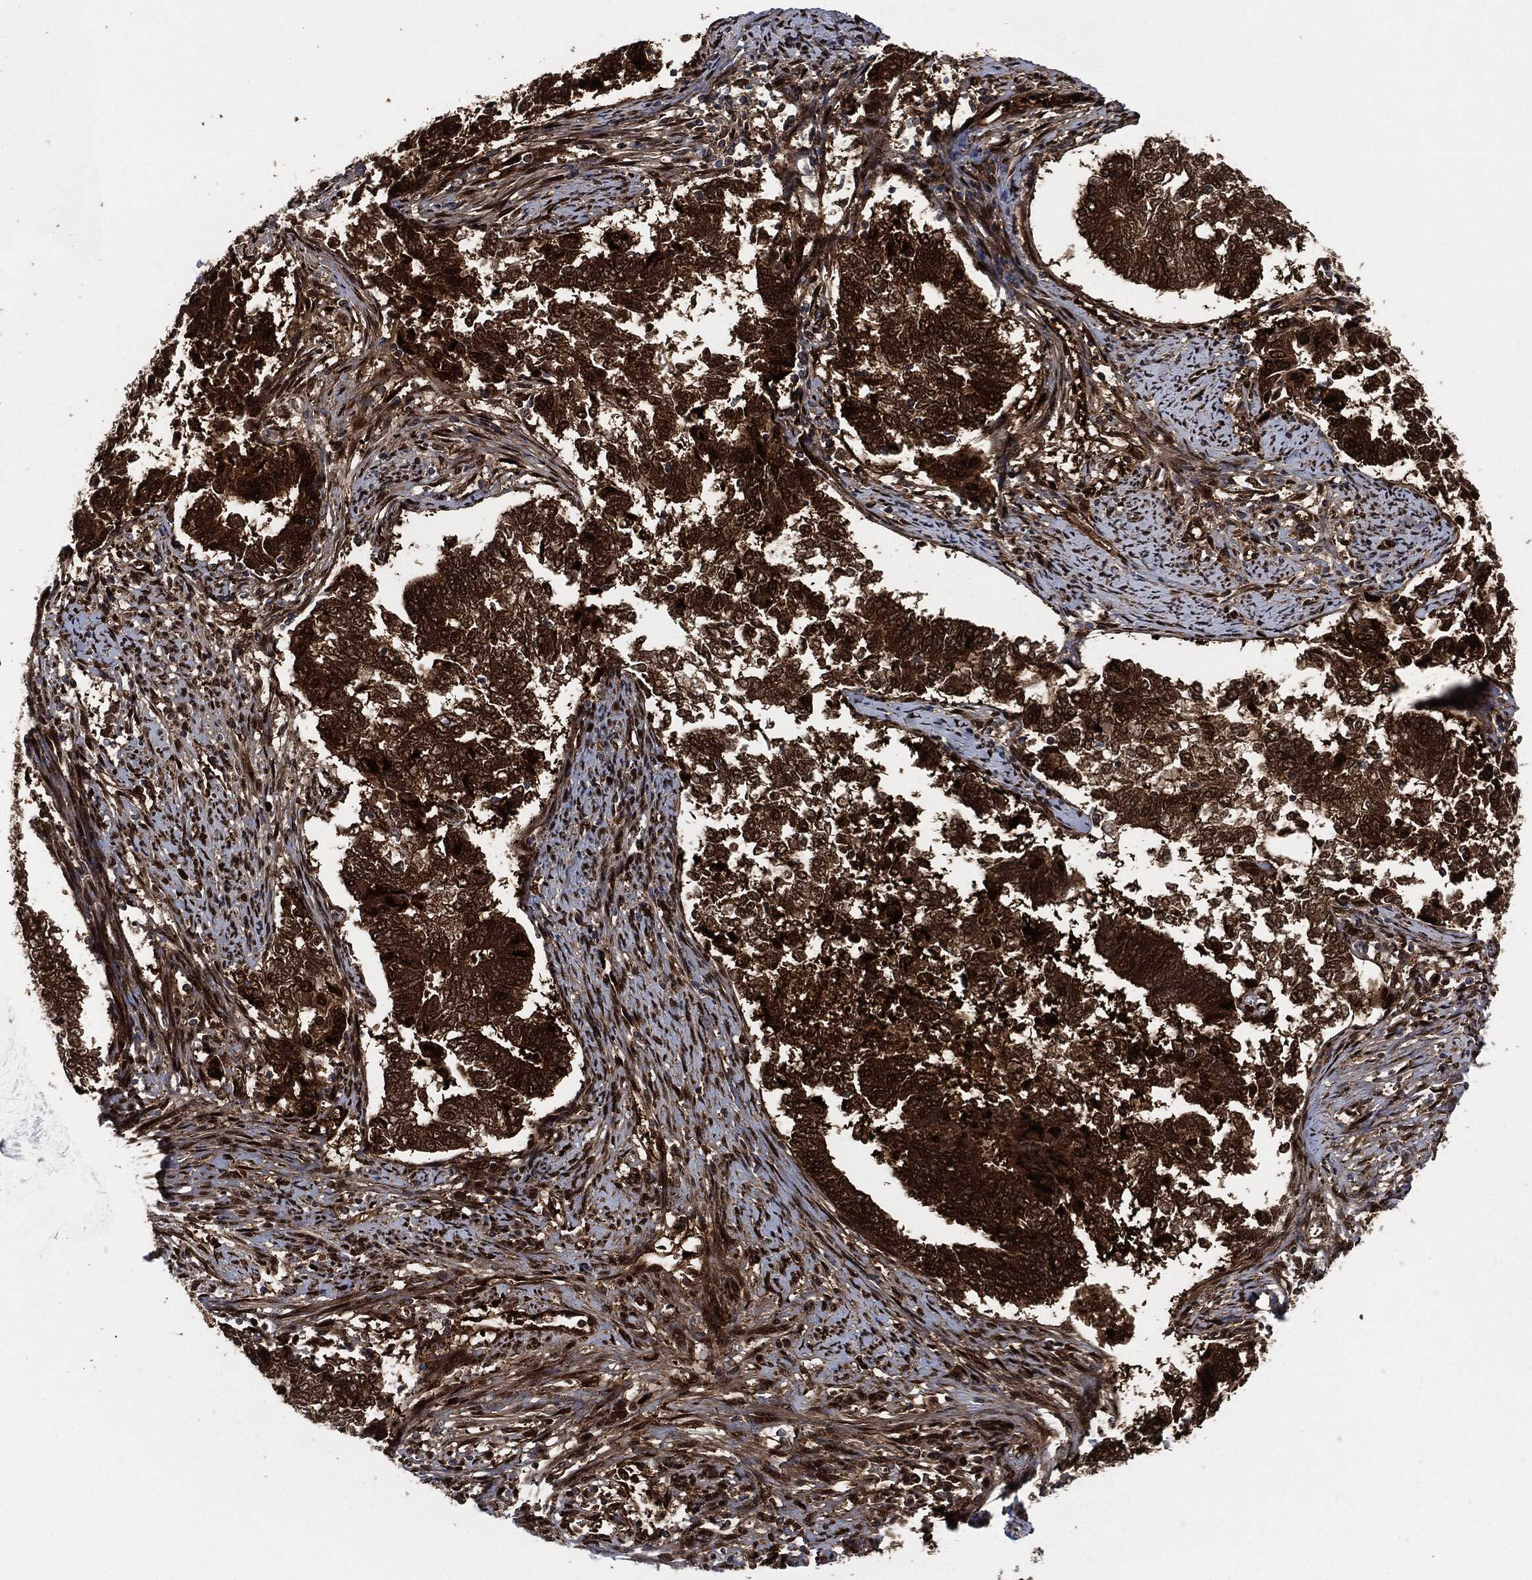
{"staining": {"intensity": "strong", "quantity": ">75%", "location": "cytoplasmic/membranous,nuclear"}, "tissue": "endometrial cancer", "cell_type": "Tumor cells", "image_type": "cancer", "snomed": [{"axis": "morphology", "description": "Adenocarcinoma, NOS"}, {"axis": "topography", "description": "Endometrium"}], "caption": "This micrograph exhibits IHC staining of human adenocarcinoma (endometrial), with high strong cytoplasmic/membranous and nuclear expression in about >75% of tumor cells.", "gene": "DCTN1", "patient": {"sex": "female", "age": 65}}